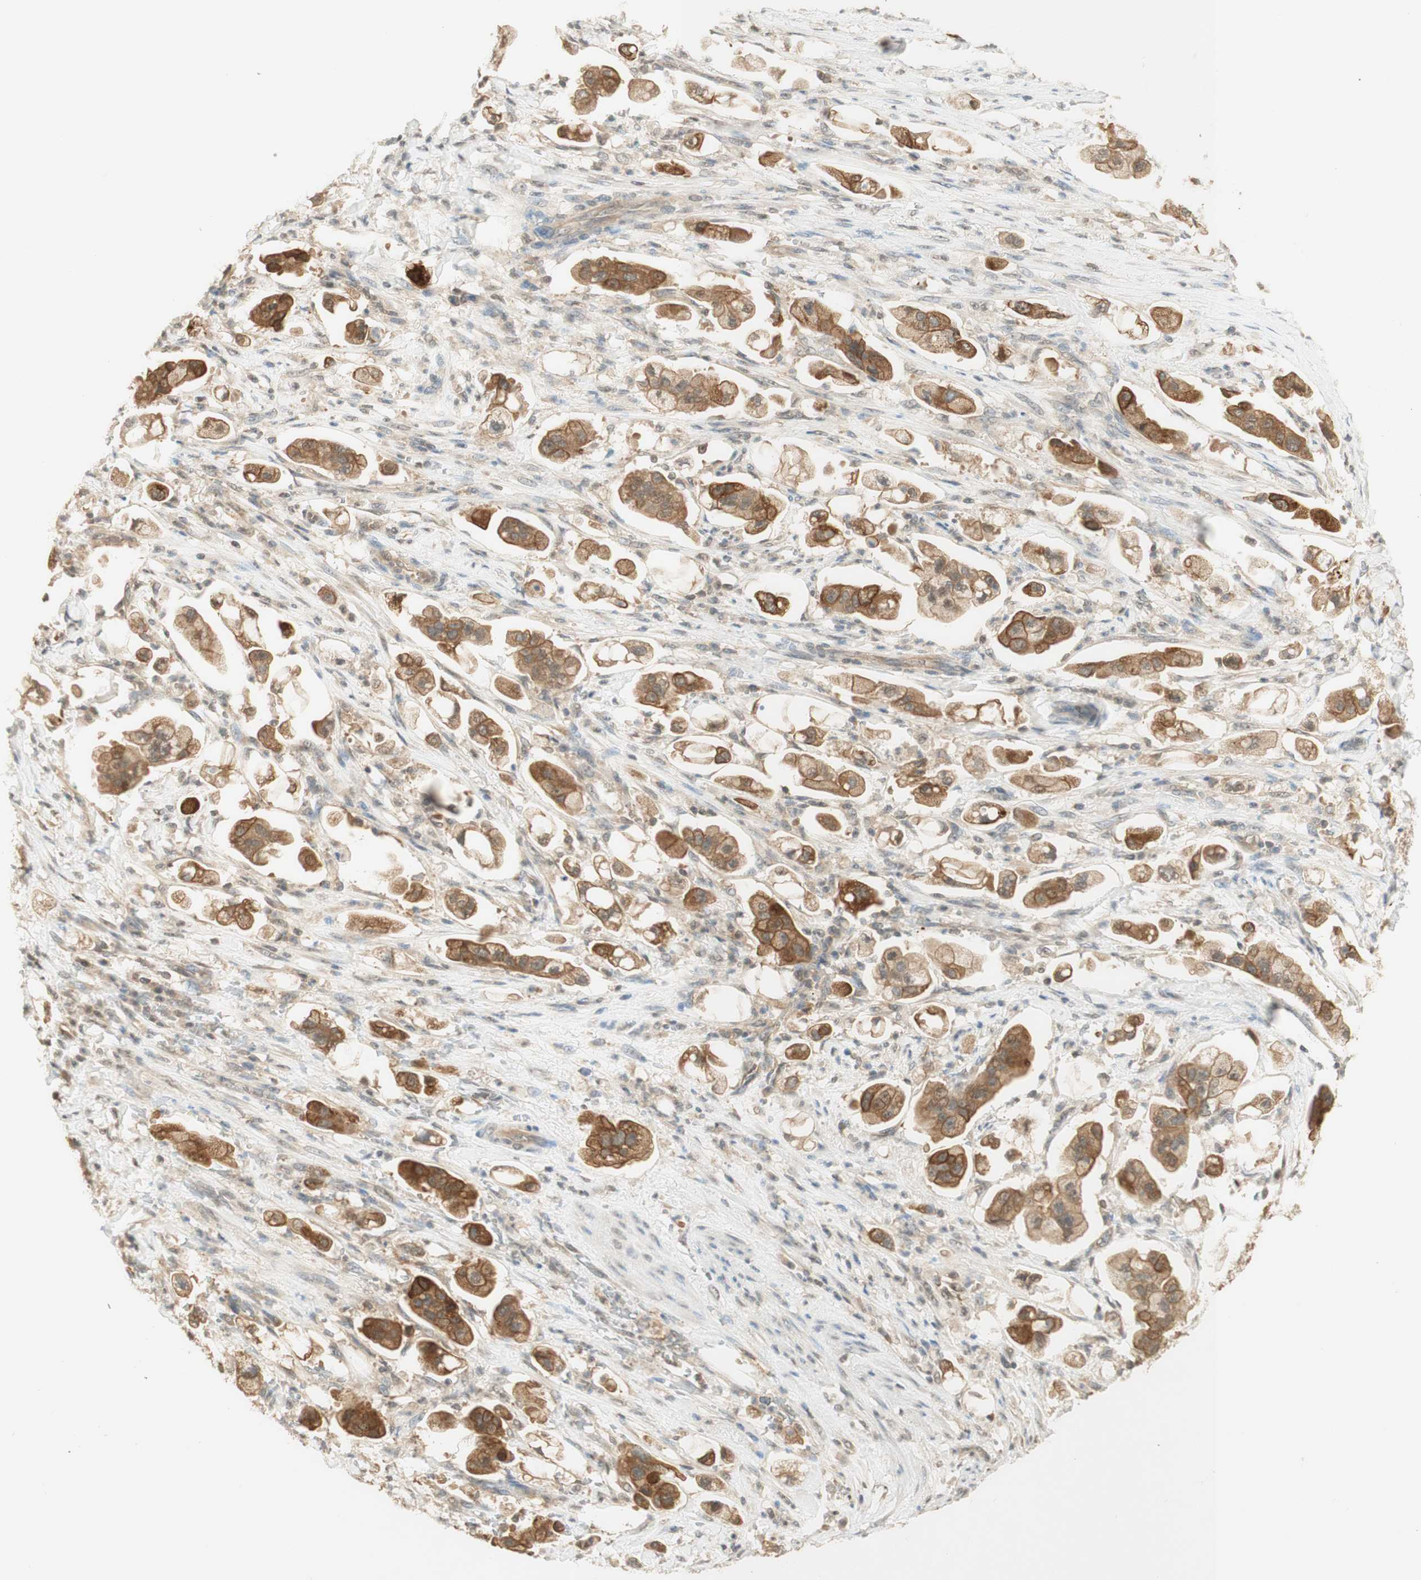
{"staining": {"intensity": "moderate", "quantity": ">75%", "location": "cytoplasmic/membranous"}, "tissue": "stomach cancer", "cell_type": "Tumor cells", "image_type": "cancer", "snomed": [{"axis": "morphology", "description": "Adenocarcinoma, NOS"}, {"axis": "topography", "description": "Stomach"}], "caption": "Stomach cancer (adenocarcinoma) stained with a protein marker demonstrates moderate staining in tumor cells.", "gene": "SPINT2", "patient": {"sex": "male", "age": 62}}